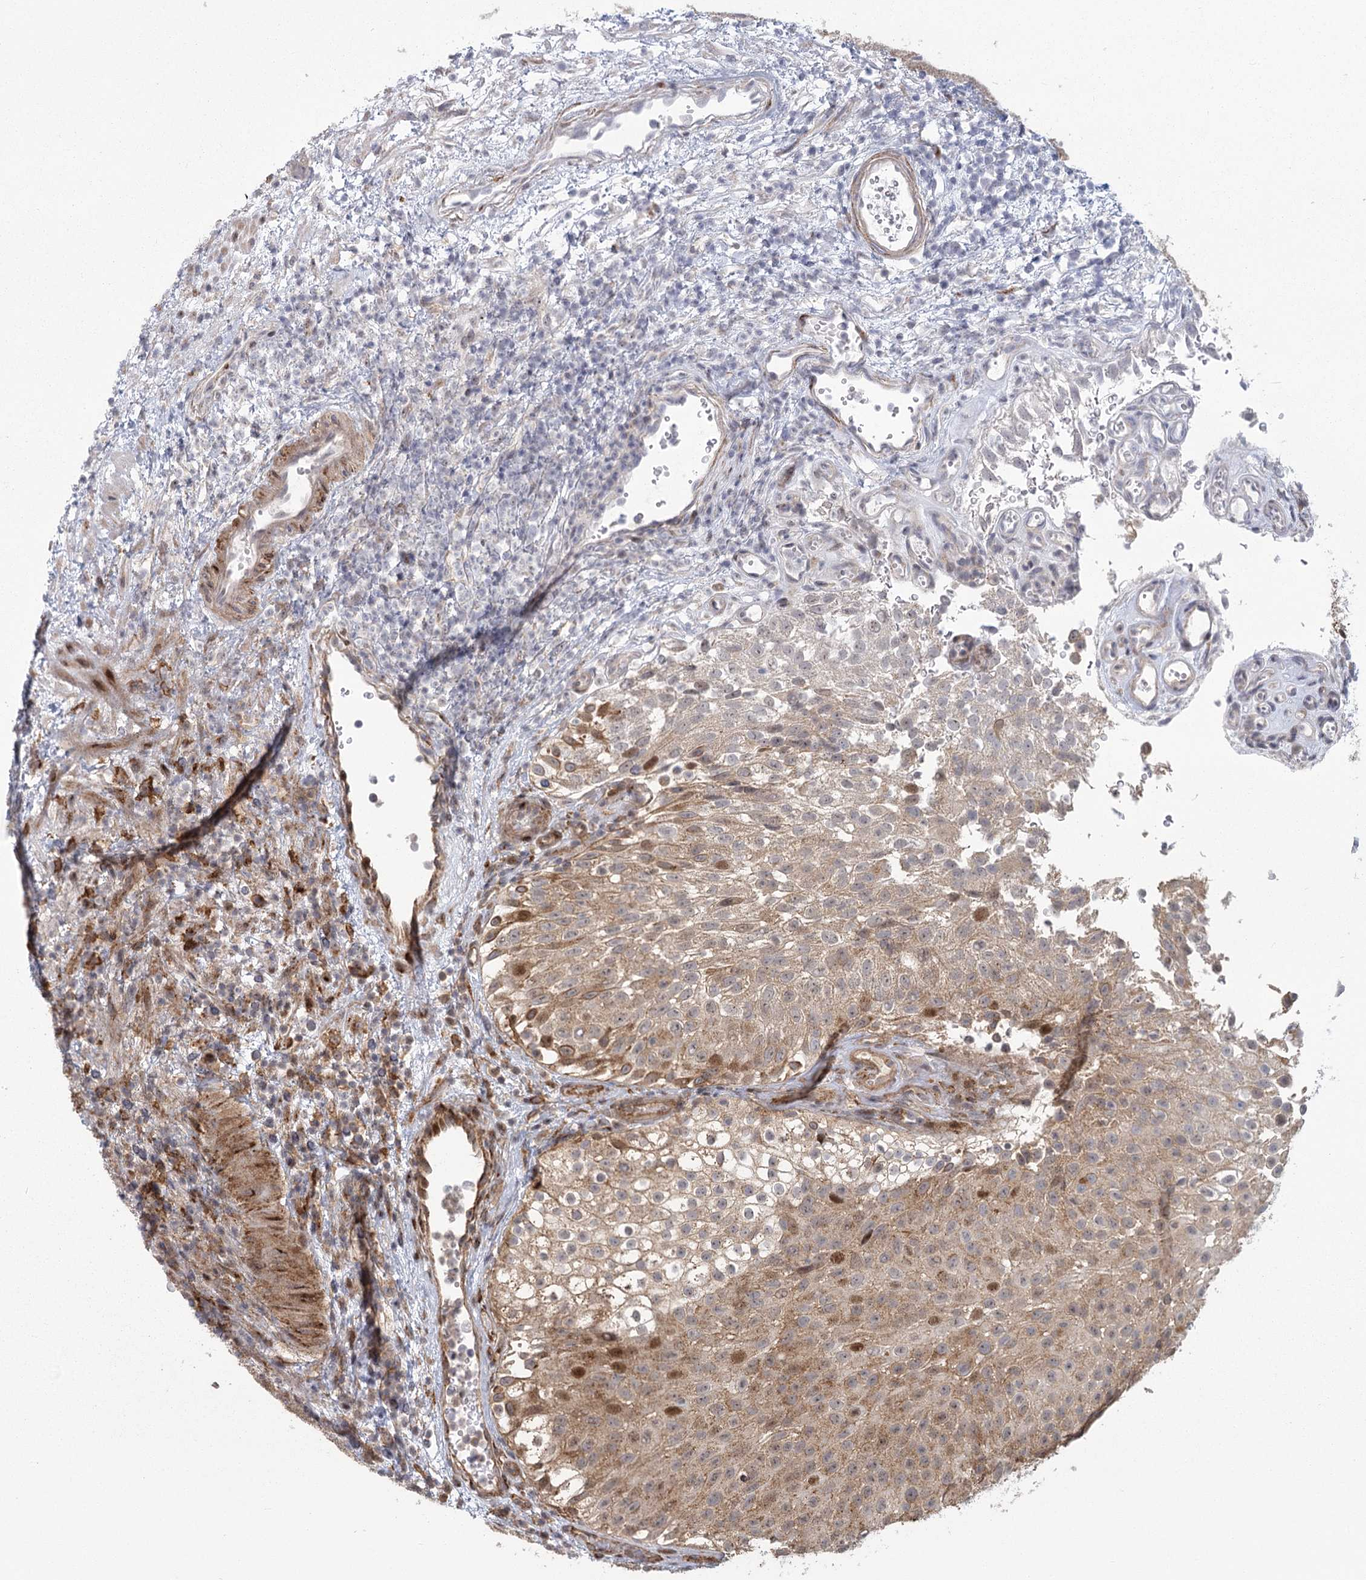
{"staining": {"intensity": "moderate", "quantity": "25%-75%", "location": "cytoplasmic/membranous,nuclear"}, "tissue": "urothelial cancer", "cell_type": "Tumor cells", "image_type": "cancer", "snomed": [{"axis": "morphology", "description": "Urothelial carcinoma, Low grade"}, {"axis": "topography", "description": "Urinary bladder"}], "caption": "Immunohistochemistry histopathology image of neoplastic tissue: urothelial carcinoma (low-grade) stained using immunohistochemistry (IHC) demonstrates medium levels of moderate protein expression localized specifically in the cytoplasmic/membranous and nuclear of tumor cells, appearing as a cytoplasmic/membranous and nuclear brown color.", "gene": "PARM1", "patient": {"sex": "male", "age": 78}}